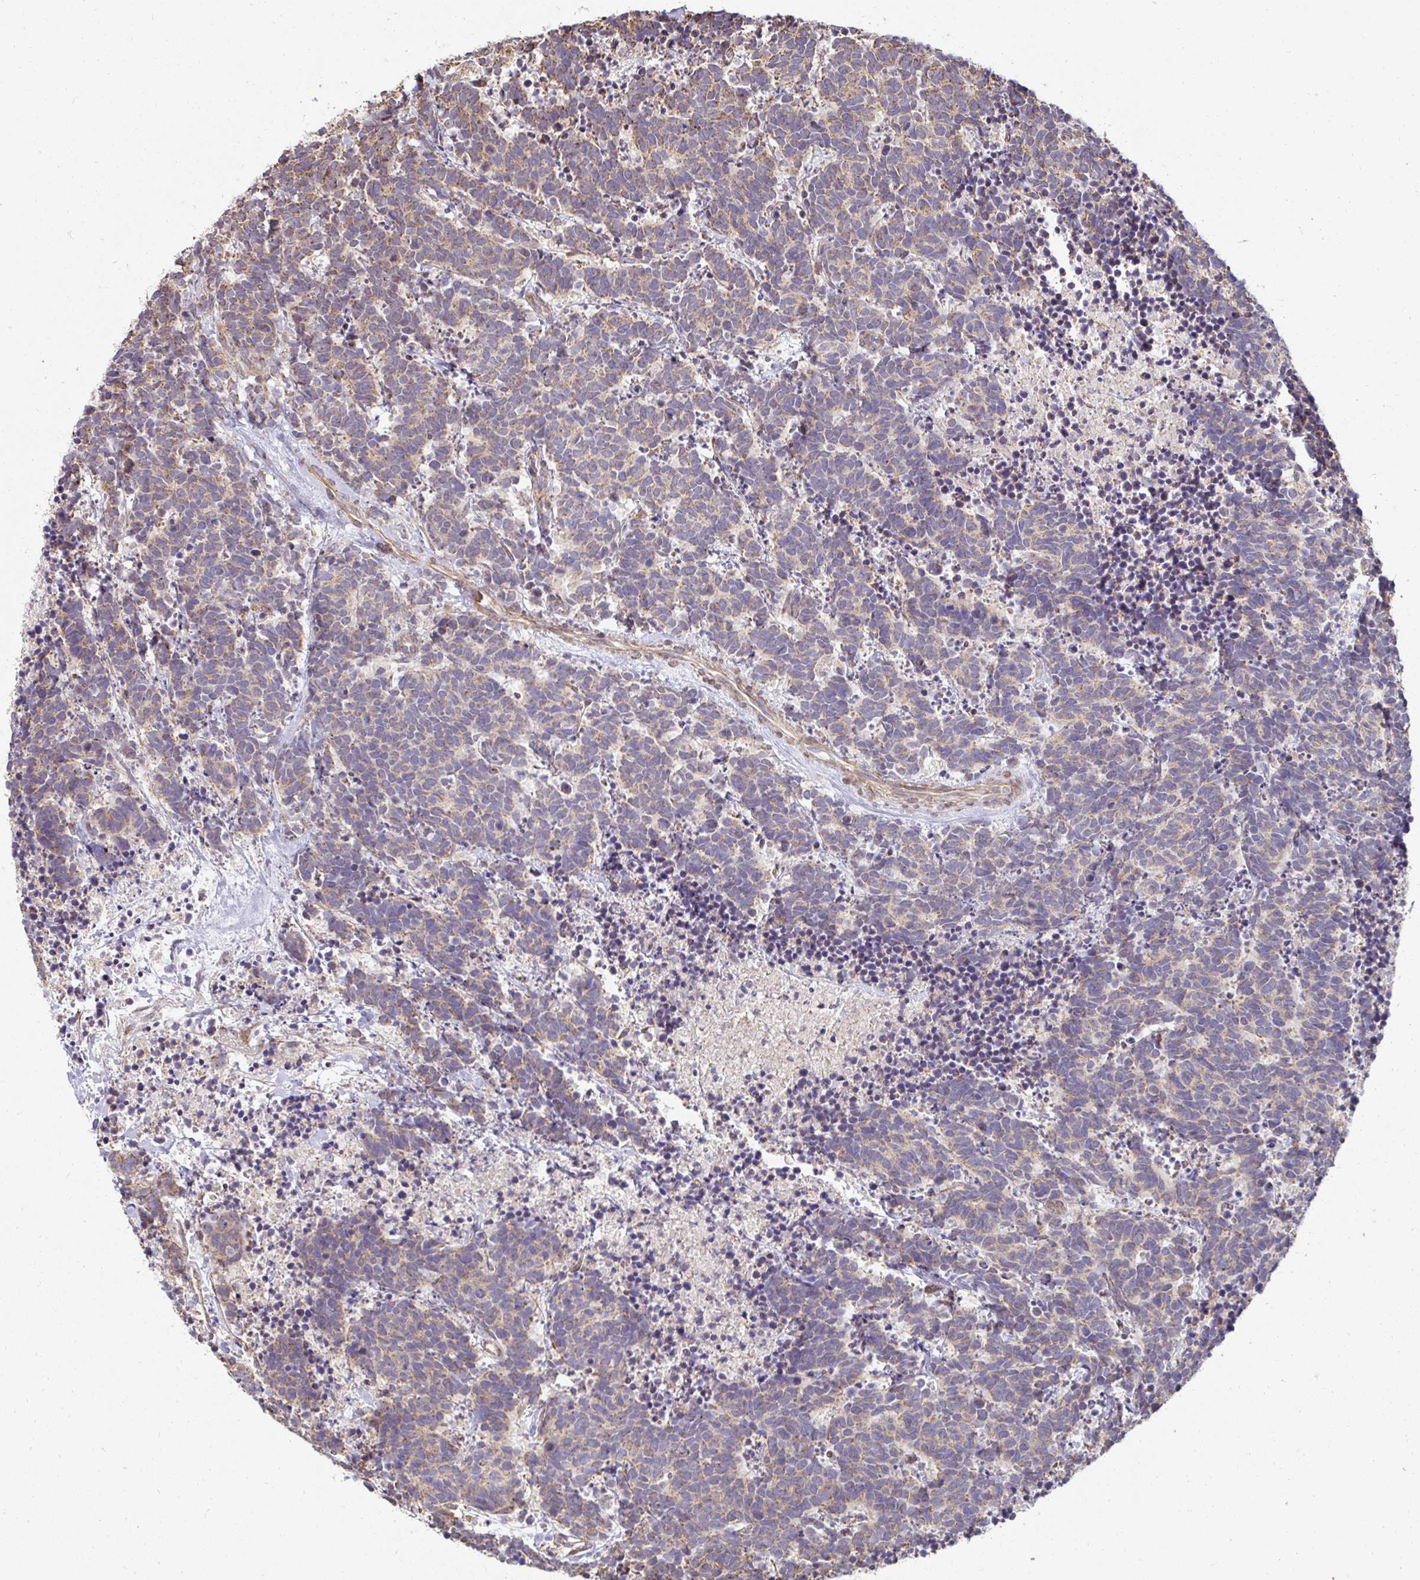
{"staining": {"intensity": "weak", "quantity": "25%-75%", "location": "cytoplasmic/membranous"}, "tissue": "carcinoid", "cell_type": "Tumor cells", "image_type": "cancer", "snomed": [{"axis": "morphology", "description": "Carcinoma, NOS"}, {"axis": "morphology", "description": "Carcinoid, malignant, NOS"}, {"axis": "topography", "description": "Prostate"}], "caption": "Approximately 25%-75% of tumor cells in human carcinoid reveal weak cytoplasmic/membranous protein expression as visualized by brown immunohistochemical staining.", "gene": "AGTPBP1", "patient": {"sex": "male", "age": 57}}